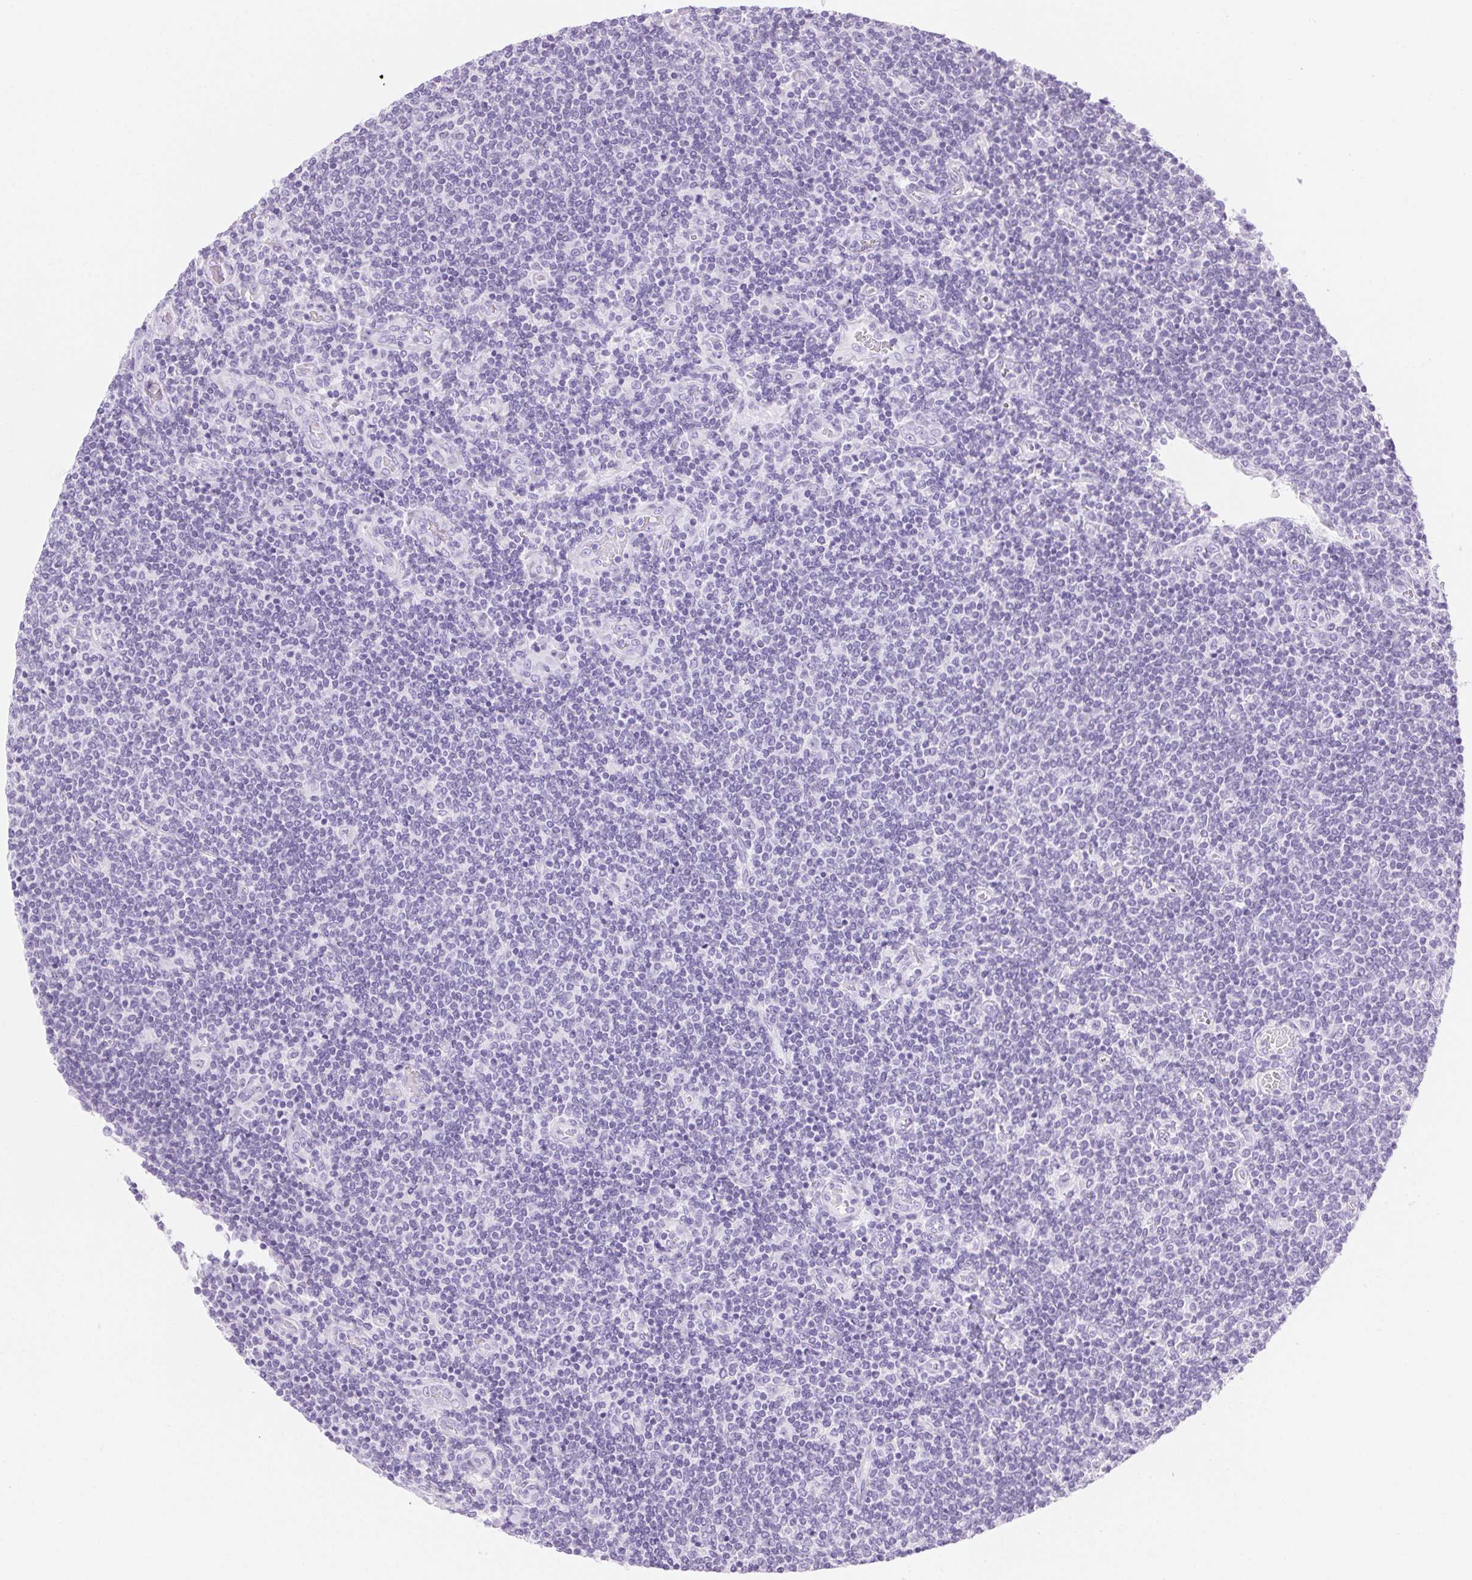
{"staining": {"intensity": "negative", "quantity": "none", "location": "none"}, "tissue": "lymphoma", "cell_type": "Tumor cells", "image_type": "cancer", "snomed": [{"axis": "morphology", "description": "Malignant lymphoma, non-Hodgkin's type, Low grade"}, {"axis": "topography", "description": "Lymph node"}], "caption": "A histopathology image of human lymphoma is negative for staining in tumor cells.", "gene": "CLDN16", "patient": {"sex": "male", "age": 52}}